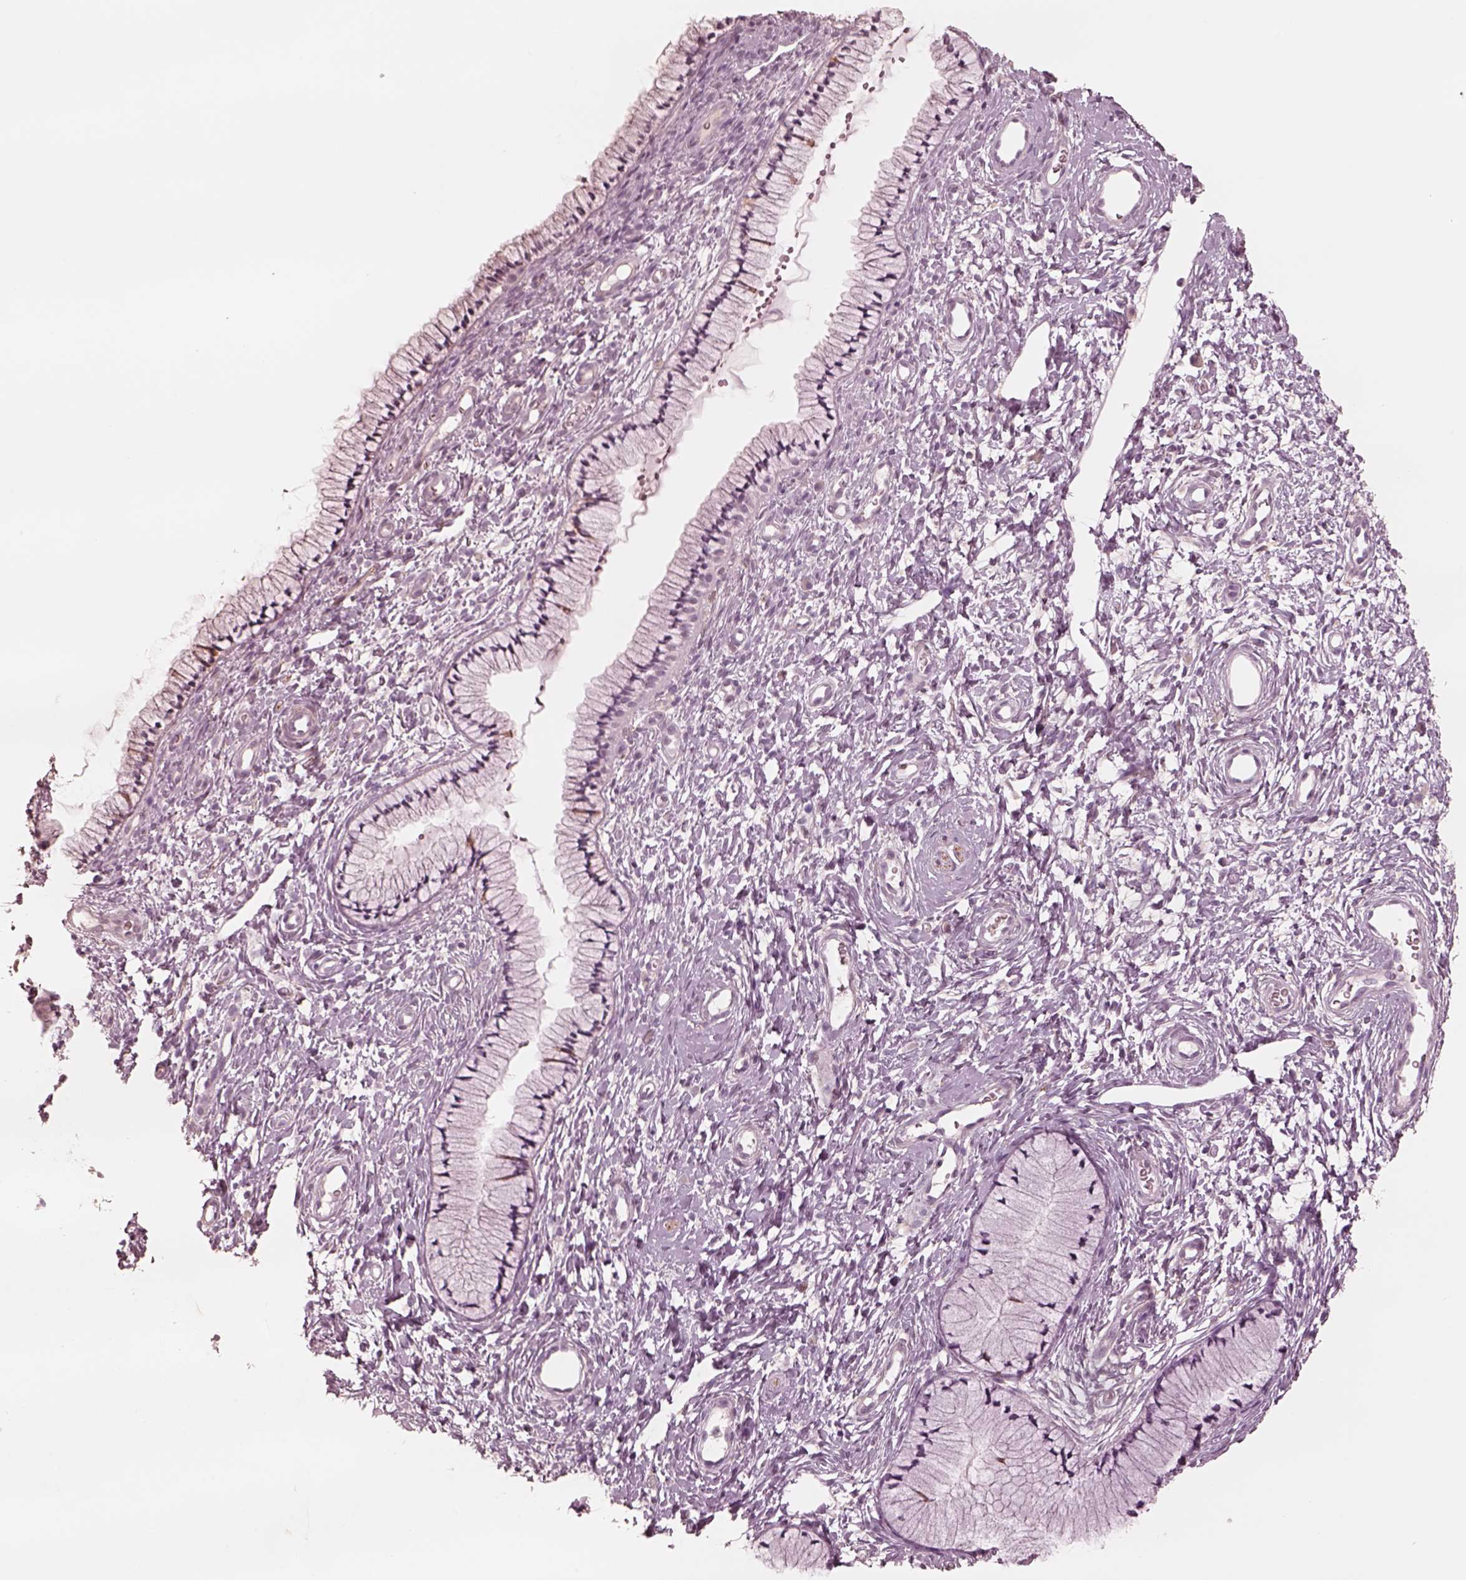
{"staining": {"intensity": "negative", "quantity": "none", "location": "none"}, "tissue": "cervix", "cell_type": "Glandular cells", "image_type": "normal", "snomed": [{"axis": "morphology", "description": "Normal tissue, NOS"}, {"axis": "topography", "description": "Cervix"}], "caption": "Immunohistochemistry (IHC) image of unremarkable cervix stained for a protein (brown), which reveals no positivity in glandular cells. The staining was performed using DAB (3,3'-diaminobenzidine) to visualize the protein expression in brown, while the nuclei were stained in blue with hematoxylin (Magnification: 20x).", "gene": "DNAAF9", "patient": {"sex": "female", "age": 36}}